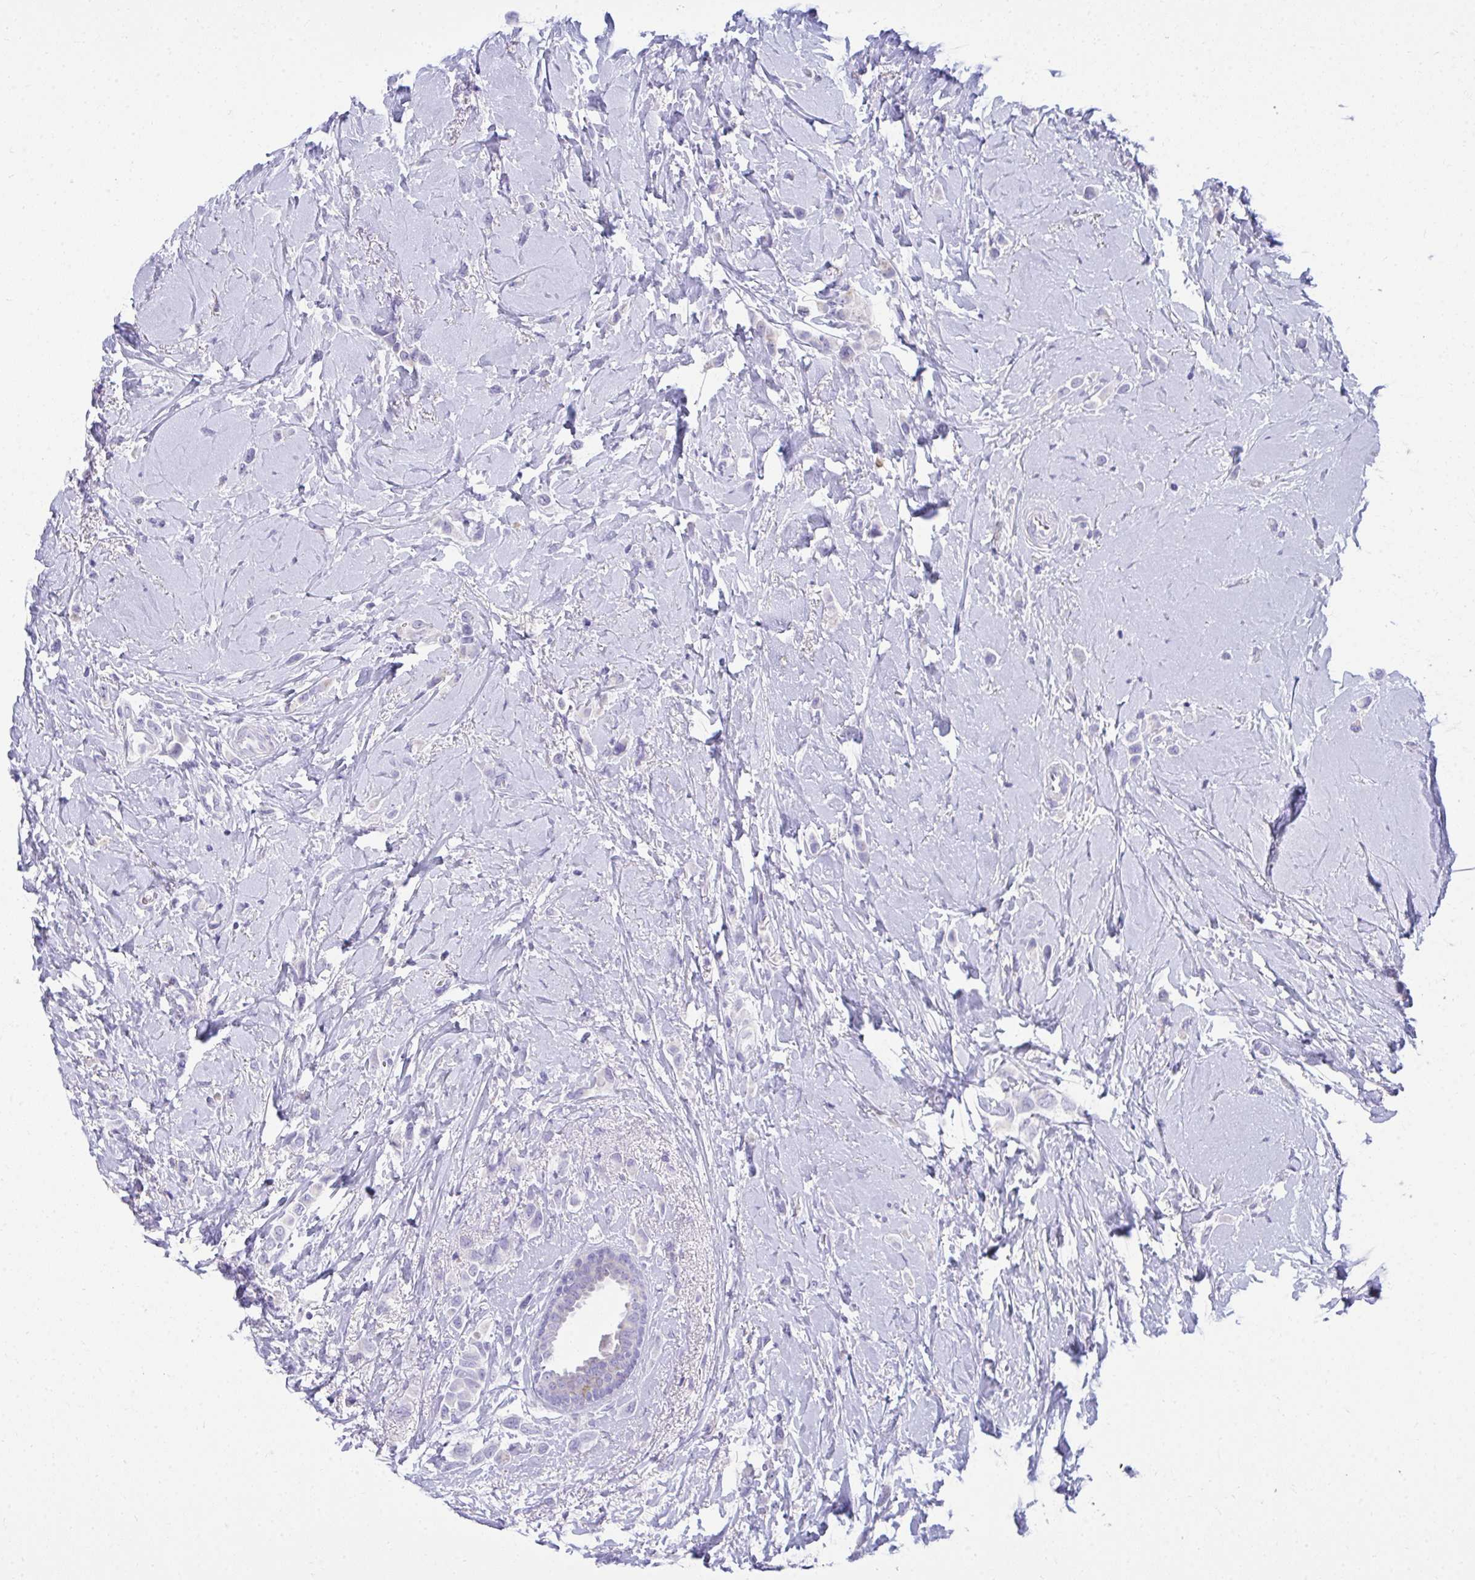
{"staining": {"intensity": "negative", "quantity": "none", "location": "none"}, "tissue": "breast cancer", "cell_type": "Tumor cells", "image_type": "cancer", "snomed": [{"axis": "morphology", "description": "Lobular carcinoma"}, {"axis": "topography", "description": "Breast"}], "caption": "A high-resolution image shows IHC staining of breast lobular carcinoma, which shows no significant positivity in tumor cells. (Stains: DAB immunohistochemistry (IHC) with hematoxylin counter stain, Microscopy: brightfield microscopy at high magnification).", "gene": "AIG1", "patient": {"sex": "female", "age": 66}}